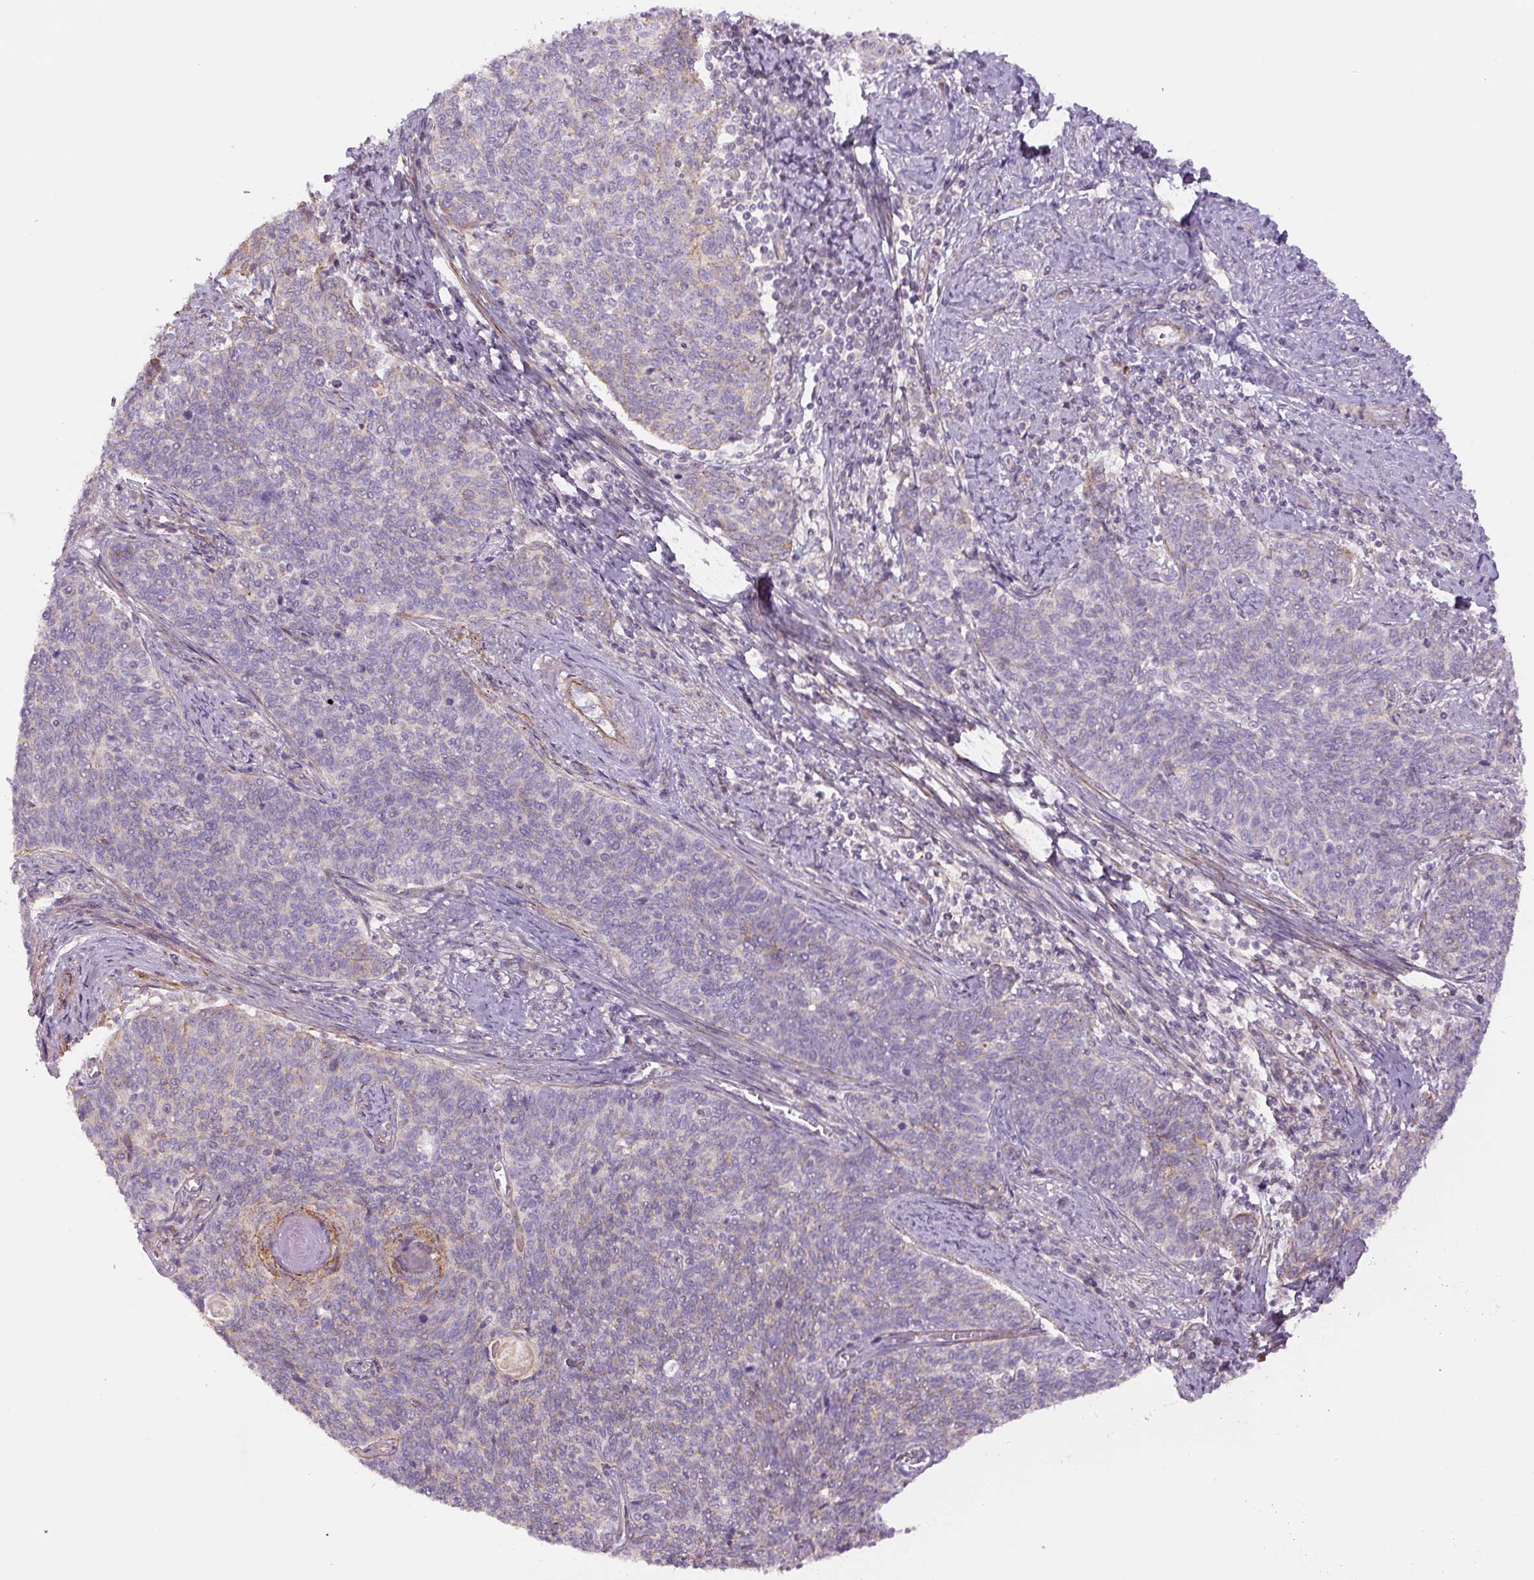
{"staining": {"intensity": "weak", "quantity": "<25%", "location": "cytoplasmic/membranous"}, "tissue": "cervical cancer", "cell_type": "Tumor cells", "image_type": "cancer", "snomed": [{"axis": "morphology", "description": "Squamous cell carcinoma, NOS"}, {"axis": "topography", "description": "Cervix"}], "caption": "Protein analysis of cervical cancer reveals no significant expression in tumor cells.", "gene": "CCNI2", "patient": {"sex": "female", "age": 39}}